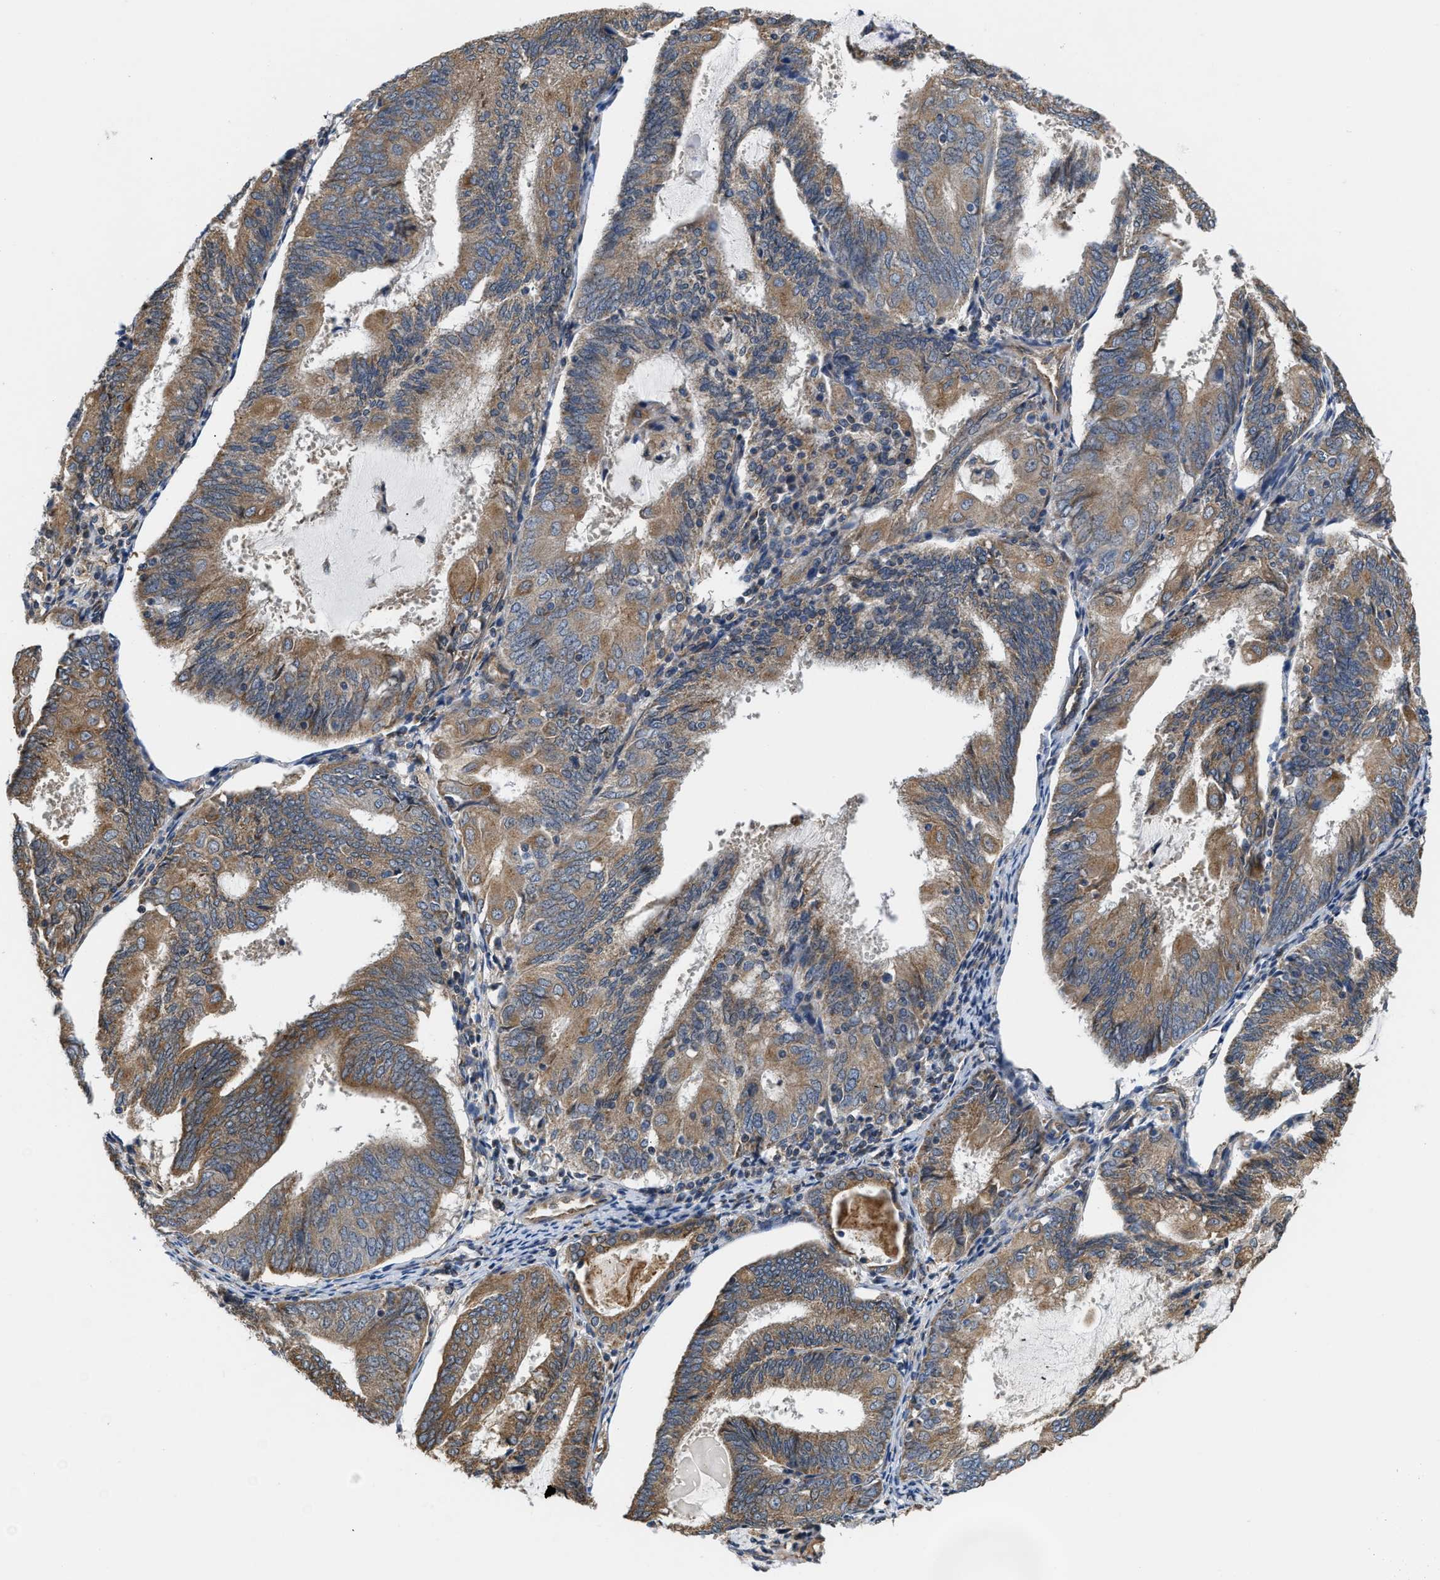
{"staining": {"intensity": "moderate", "quantity": ">75%", "location": "cytoplasmic/membranous"}, "tissue": "endometrial cancer", "cell_type": "Tumor cells", "image_type": "cancer", "snomed": [{"axis": "morphology", "description": "Adenocarcinoma, NOS"}, {"axis": "topography", "description": "Endometrium"}], "caption": "Protein analysis of endometrial cancer (adenocarcinoma) tissue exhibits moderate cytoplasmic/membranous positivity in approximately >75% of tumor cells. (Brightfield microscopy of DAB IHC at high magnification).", "gene": "CEP128", "patient": {"sex": "female", "age": 81}}